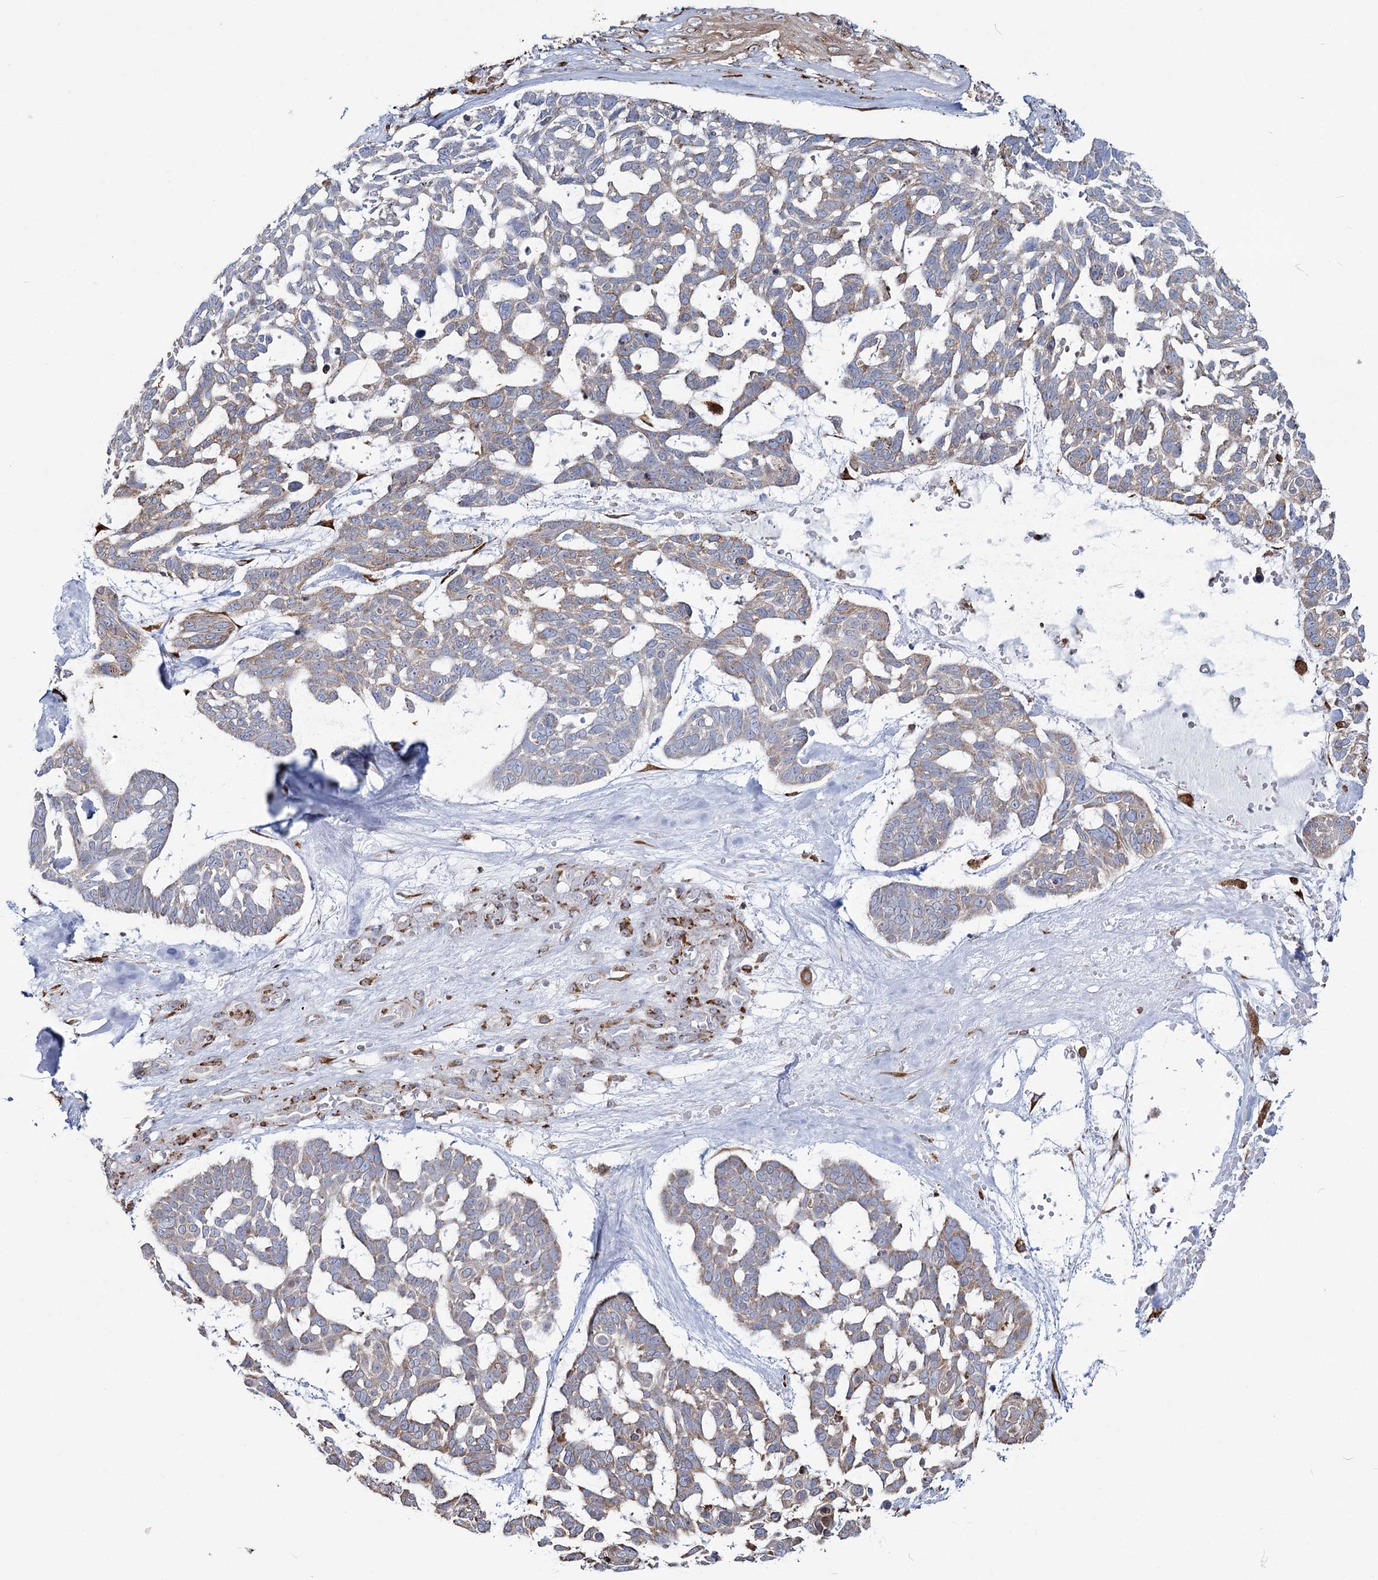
{"staining": {"intensity": "weak", "quantity": "<25%", "location": "cytoplasmic/membranous"}, "tissue": "skin cancer", "cell_type": "Tumor cells", "image_type": "cancer", "snomed": [{"axis": "morphology", "description": "Basal cell carcinoma"}, {"axis": "topography", "description": "Skin"}], "caption": "High magnification brightfield microscopy of skin cancer stained with DAB (brown) and counterstained with hematoxylin (blue): tumor cells show no significant expression. Brightfield microscopy of immunohistochemistry (IHC) stained with DAB (brown) and hematoxylin (blue), captured at high magnification.", "gene": "ZCCHC9", "patient": {"sex": "male", "age": 88}}